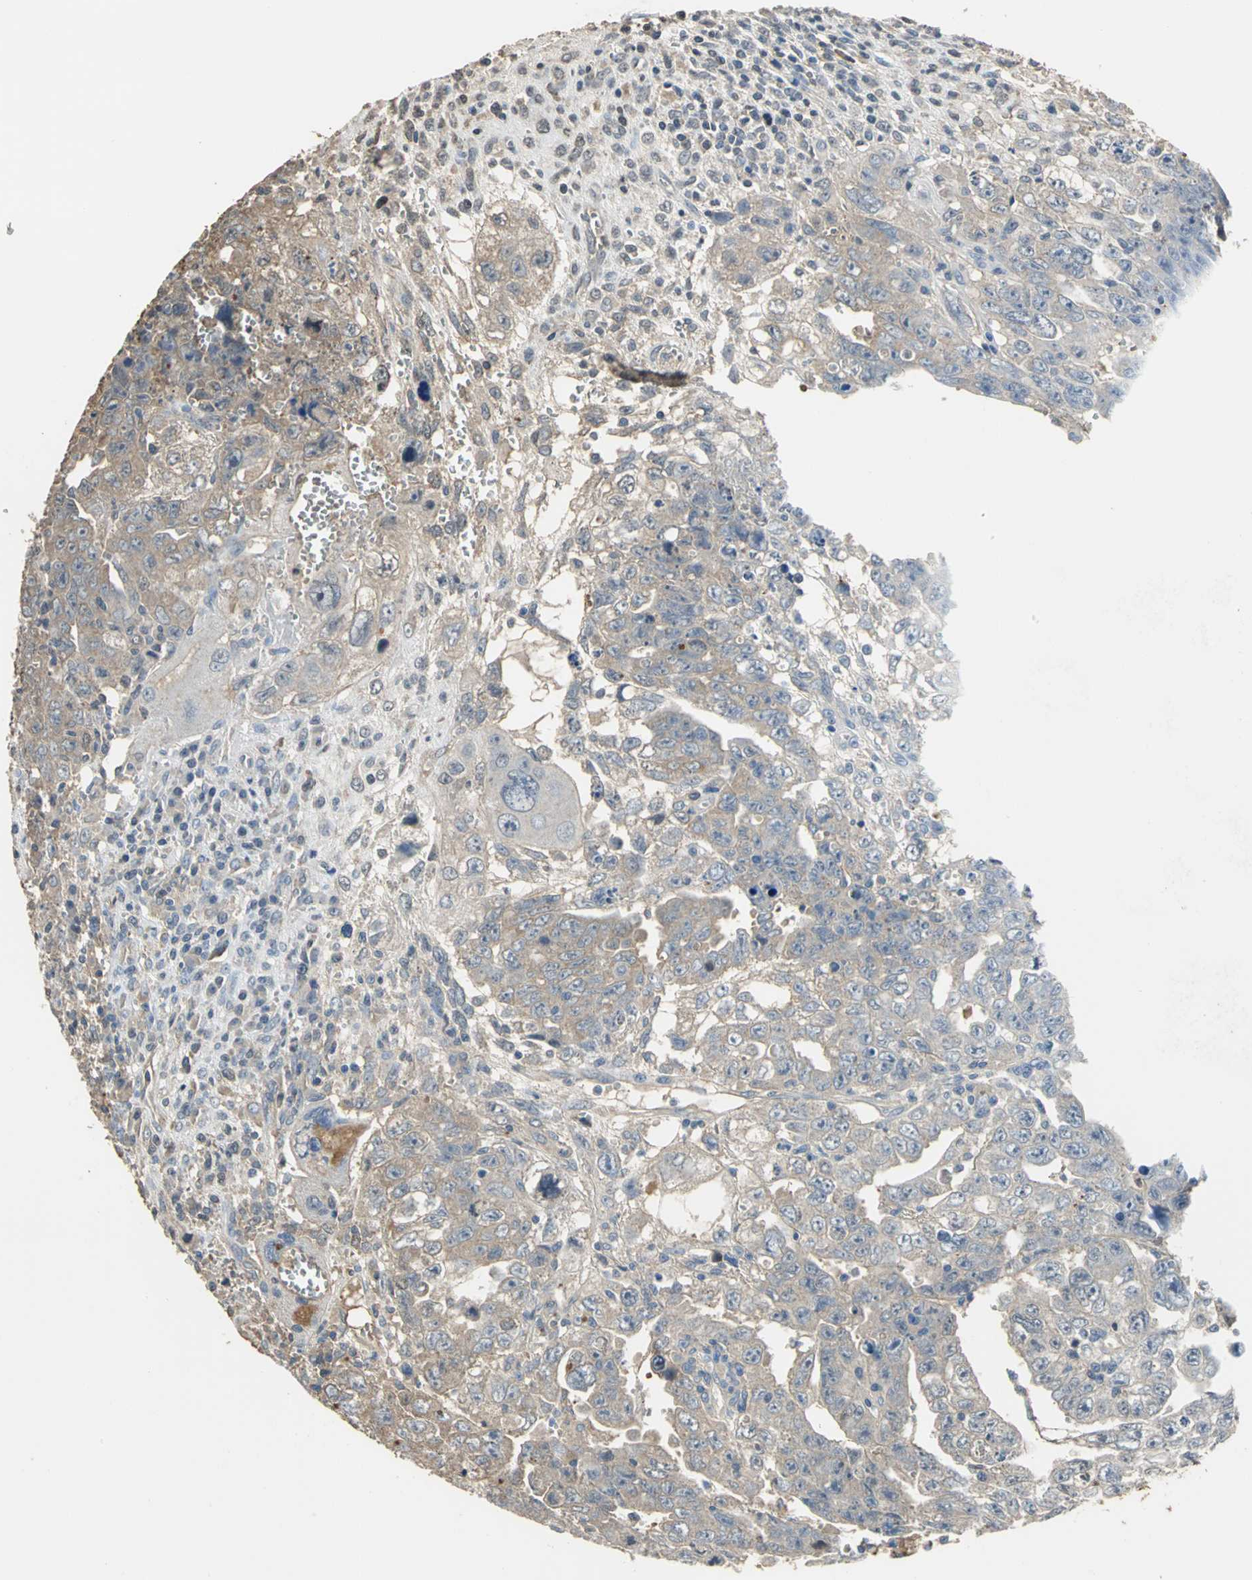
{"staining": {"intensity": "moderate", "quantity": ">75%", "location": "cytoplasmic/membranous"}, "tissue": "testis cancer", "cell_type": "Tumor cells", "image_type": "cancer", "snomed": [{"axis": "morphology", "description": "Carcinoma, Embryonal, NOS"}, {"axis": "topography", "description": "Testis"}], "caption": "Embryonal carcinoma (testis) stained for a protein (brown) shows moderate cytoplasmic/membranous positive staining in approximately >75% of tumor cells.", "gene": "GYG2", "patient": {"sex": "male", "age": 28}}